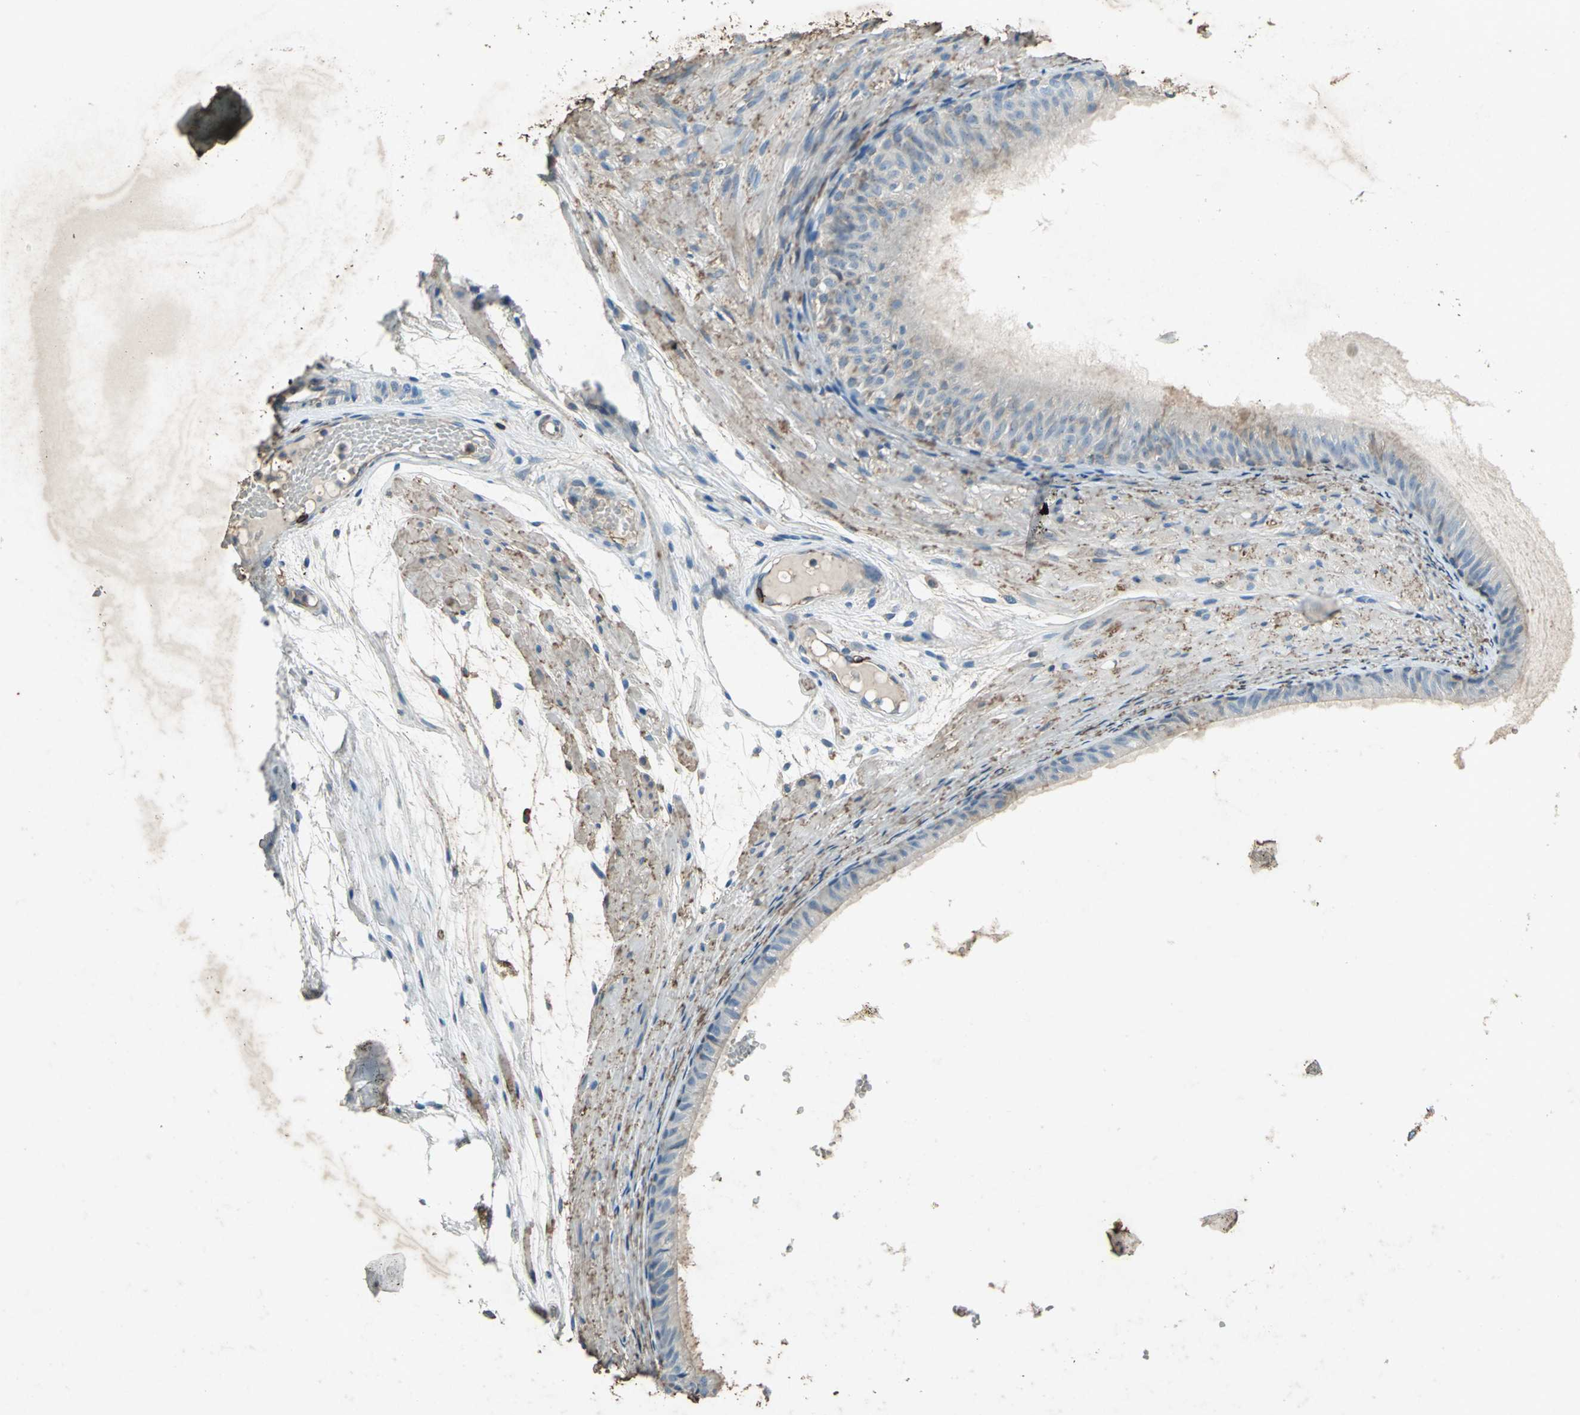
{"staining": {"intensity": "moderate", "quantity": "25%-75%", "location": "cytoplasmic/membranous"}, "tissue": "epididymis", "cell_type": "Glandular cells", "image_type": "normal", "snomed": [{"axis": "morphology", "description": "Normal tissue, NOS"}, {"axis": "morphology", "description": "Atrophy, NOS"}, {"axis": "topography", "description": "Testis"}, {"axis": "topography", "description": "Epididymis"}], "caption": "Protein expression analysis of unremarkable epididymis displays moderate cytoplasmic/membranous positivity in approximately 25%-75% of glandular cells. The staining was performed using DAB, with brown indicating positive protein expression. Nuclei are stained blue with hematoxylin.", "gene": "CCR6", "patient": {"sex": "male", "age": 18}}